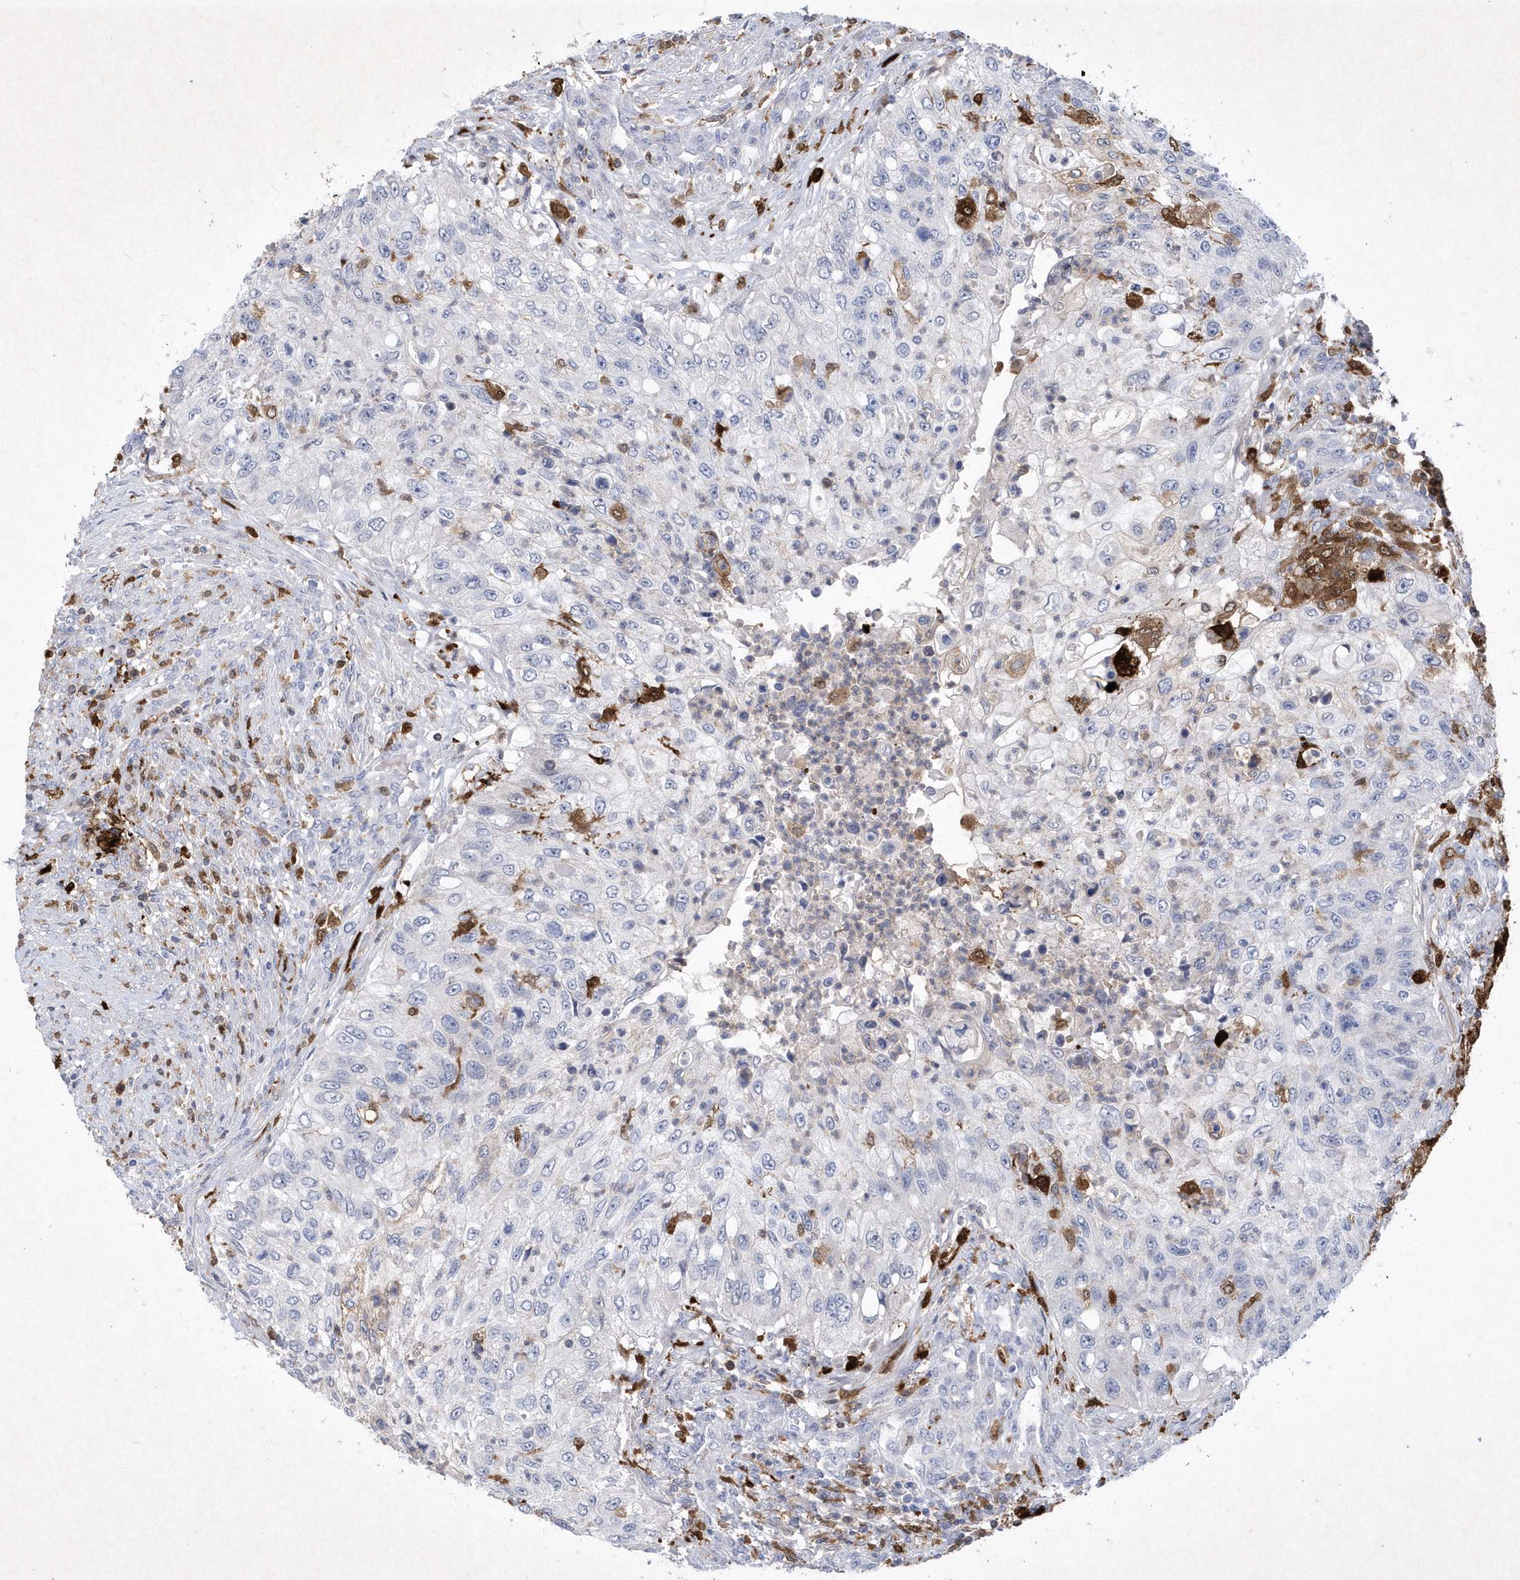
{"staining": {"intensity": "negative", "quantity": "none", "location": "none"}, "tissue": "urothelial cancer", "cell_type": "Tumor cells", "image_type": "cancer", "snomed": [{"axis": "morphology", "description": "Urothelial carcinoma, High grade"}, {"axis": "topography", "description": "Urinary bladder"}], "caption": "An image of human urothelial cancer is negative for staining in tumor cells. The staining was performed using DAB (3,3'-diaminobenzidine) to visualize the protein expression in brown, while the nuclei were stained in blue with hematoxylin (Magnification: 20x).", "gene": "BHLHA15", "patient": {"sex": "female", "age": 60}}